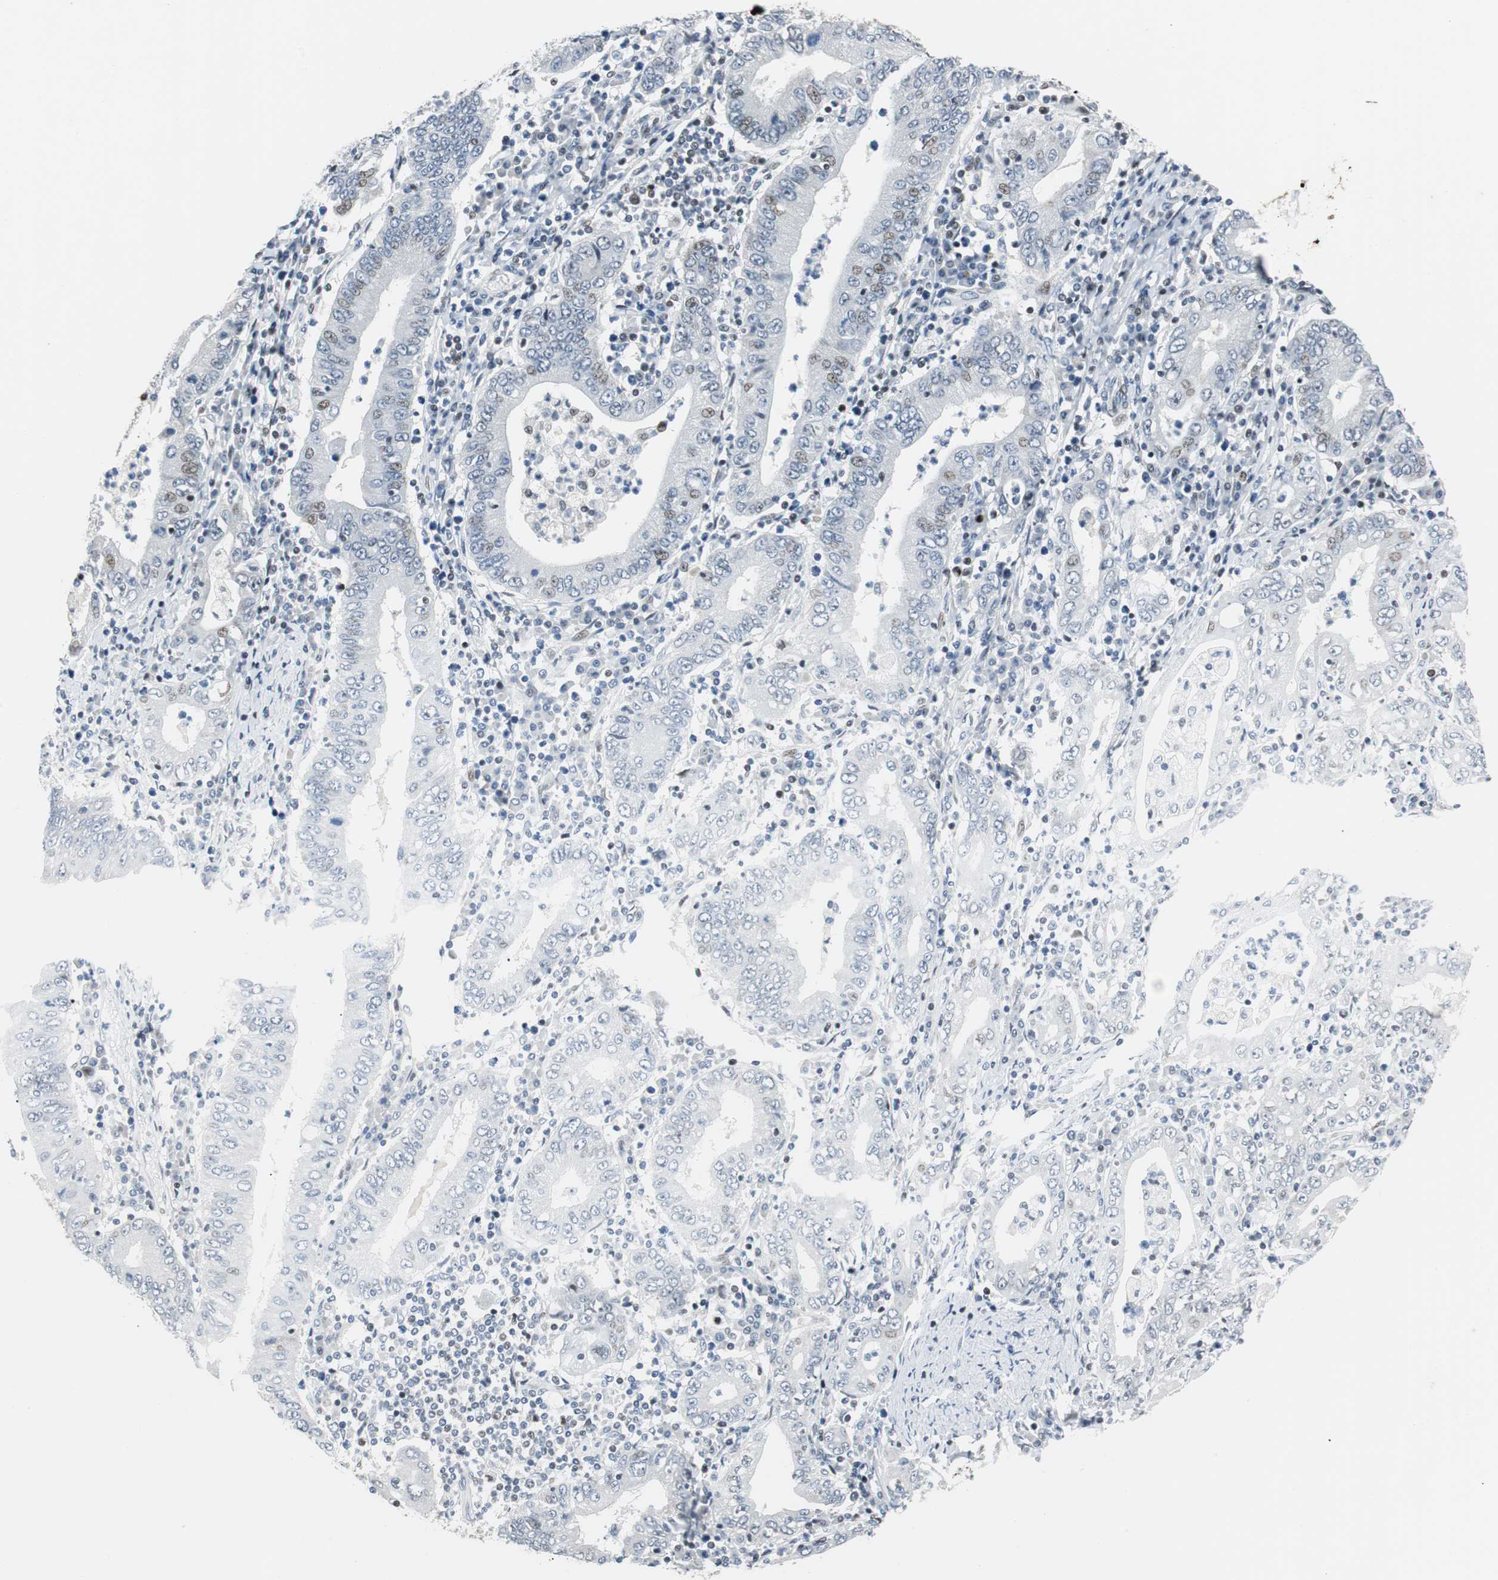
{"staining": {"intensity": "weak", "quantity": "<25%", "location": "nuclear"}, "tissue": "stomach cancer", "cell_type": "Tumor cells", "image_type": "cancer", "snomed": [{"axis": "morphology", "description": "Normal tissue, NOS"}, {"axis": "morphology", "description": "Adenocarcinoma, NOS"}, {"axis": "topography", "description": "Esophagus"}, {"axis": "topography", "description": "Stomach, upper"}, {"axis": "topography", "description": "Peripheral nerve tissue"}], "caption": "This photomicrograph is of stomach adenocarcinoma stained with IHC to label a protein in brown with the nuclei are counter-stained blue. There is no expression in tumor cells.", "gene": "RAD1", "patient": {"sex": "male", "age": 62}}